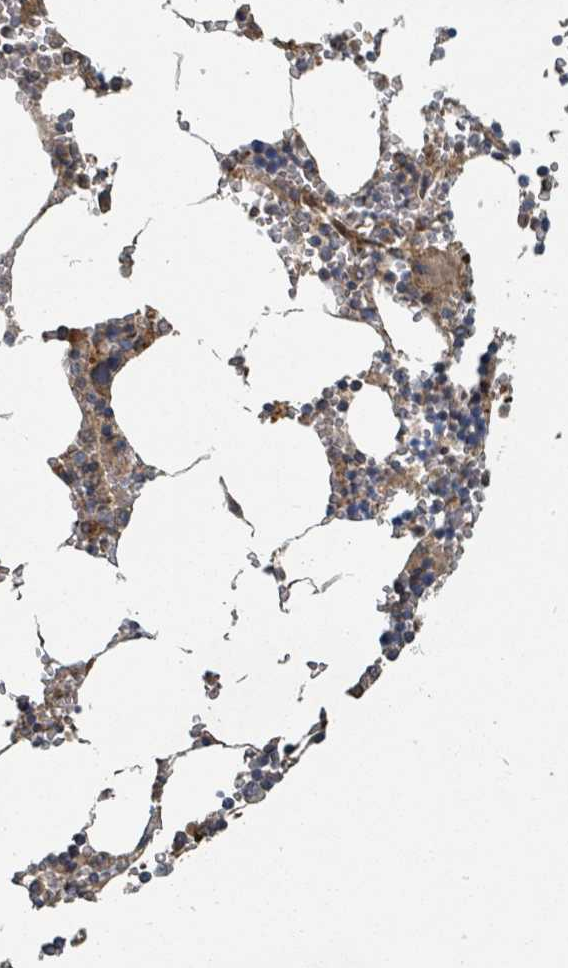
{"staining": {"intensity": "moderate", "quantity": ">75%", "location": "cytoplasmic/membranous"}, "tissue": "bone marrow", "cell_type": "Hematopoietic cells", "image_type": "normal", "snomed": [{"axis": "morphology", "description": "Normal tissue, NOS"}, {"axis": "topography", "description": "Bone marrow"}], "caption": "This is a micrograph of immunohistochemistry staining of unremarkable bone marrow, which shows moderate positivity in the cytoplasmic/membranous of hematopoietic cells.", "gene": "DPM1", "patient": {"sex": "male", "age": 54}}